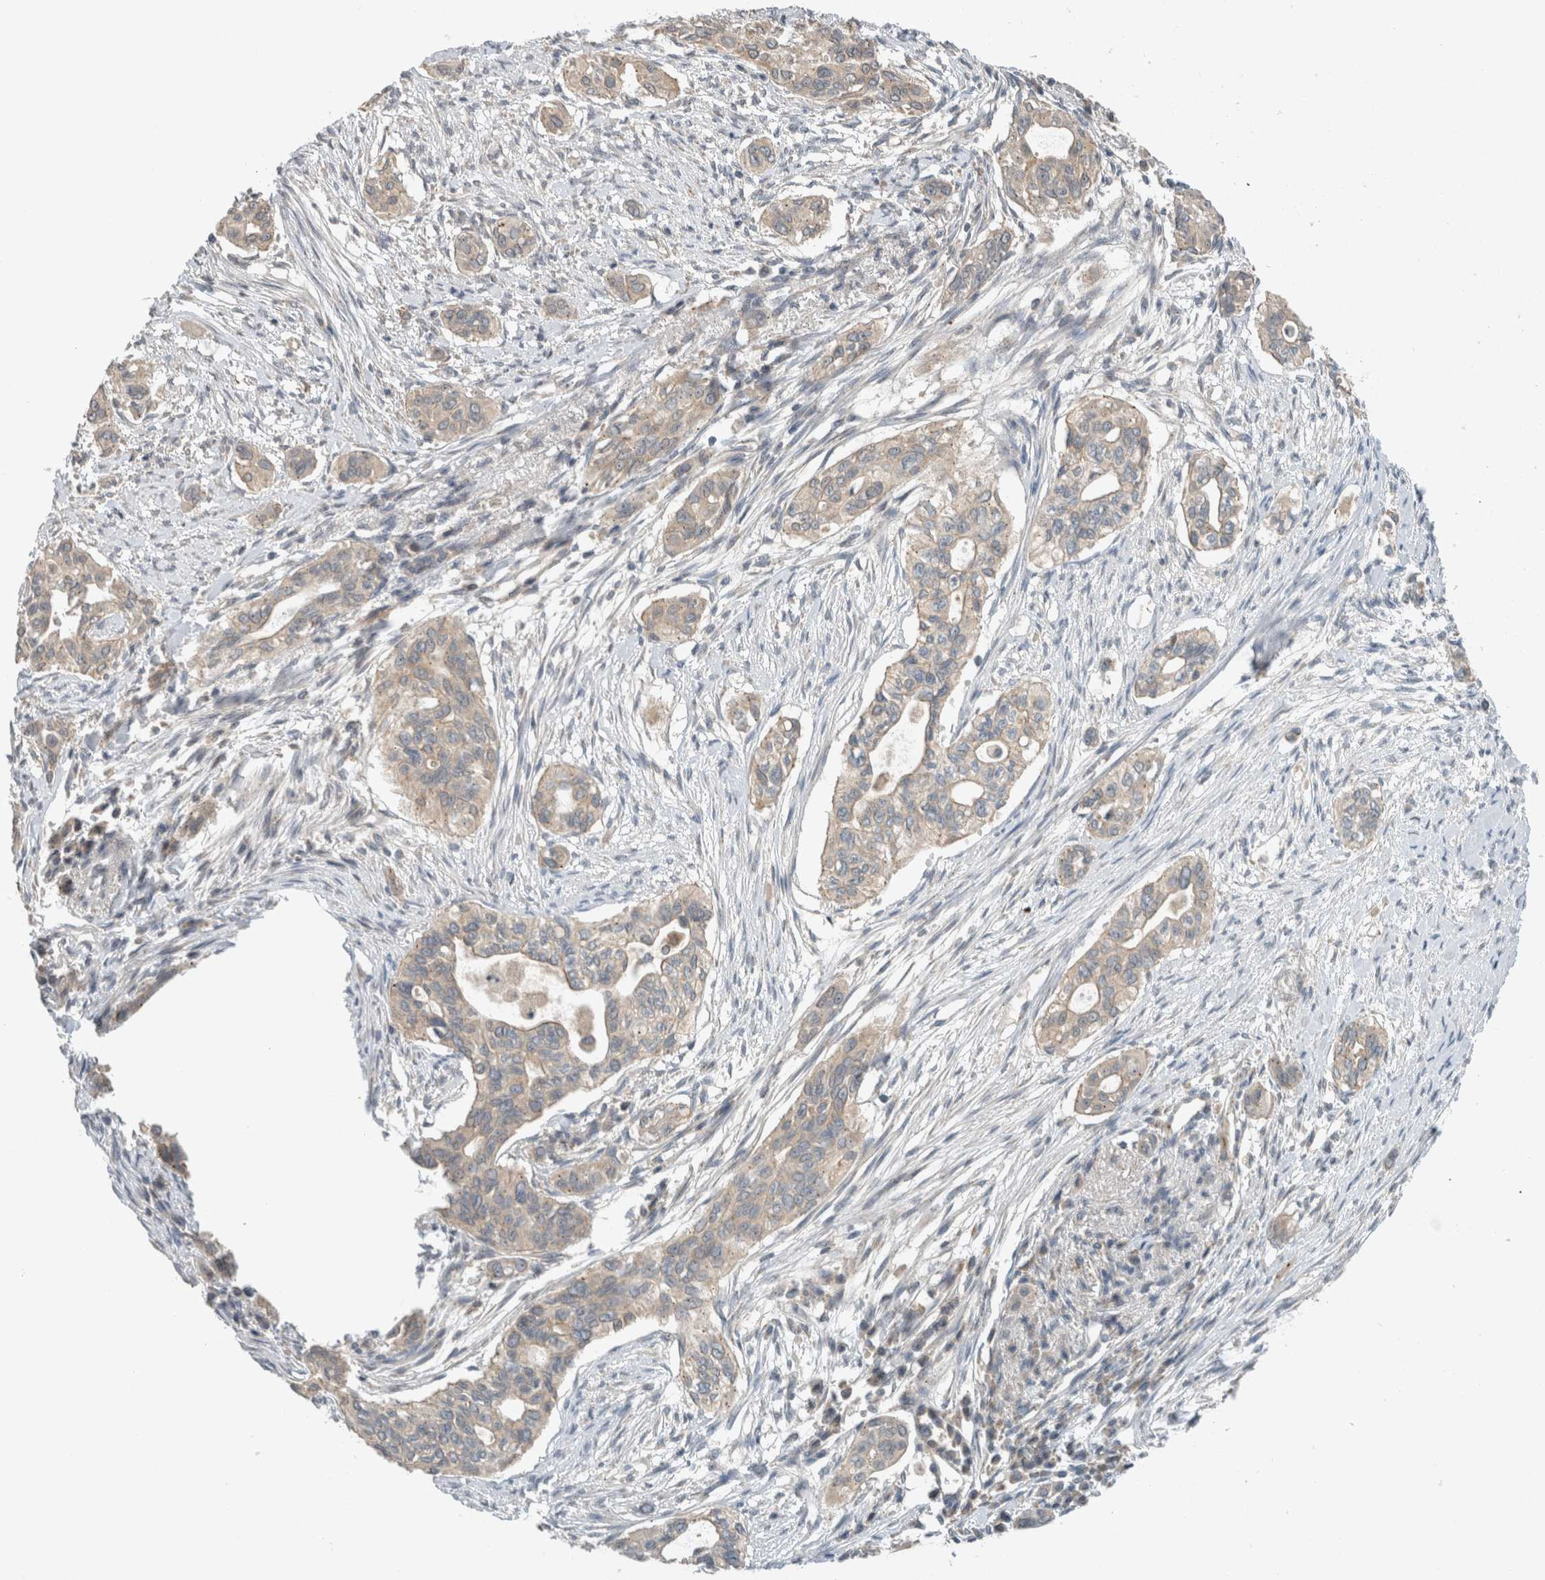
{"staining": {"intensity": "weak", "quantity": "<25%", "location": "cytoplasmic/membranous"}, "tissue": "pancreatic cancer", "cell_type": "Tumor cells", "image_type": "cancer", "snomed": [{"axis": "morphology", "description": "Adenocarcinoma, NOS"}, {"axis": "topography", "description": "Pancreas"}], "caption": "IHC micrograph of neoplastic tissue: human pancreatic cancer (adenocarcinoma) stained with DAB demonstrates no significant protein positivity in tumor cells.", "gene": "ERCC6L2", "patient": {"sex": "female", "age": 60}}